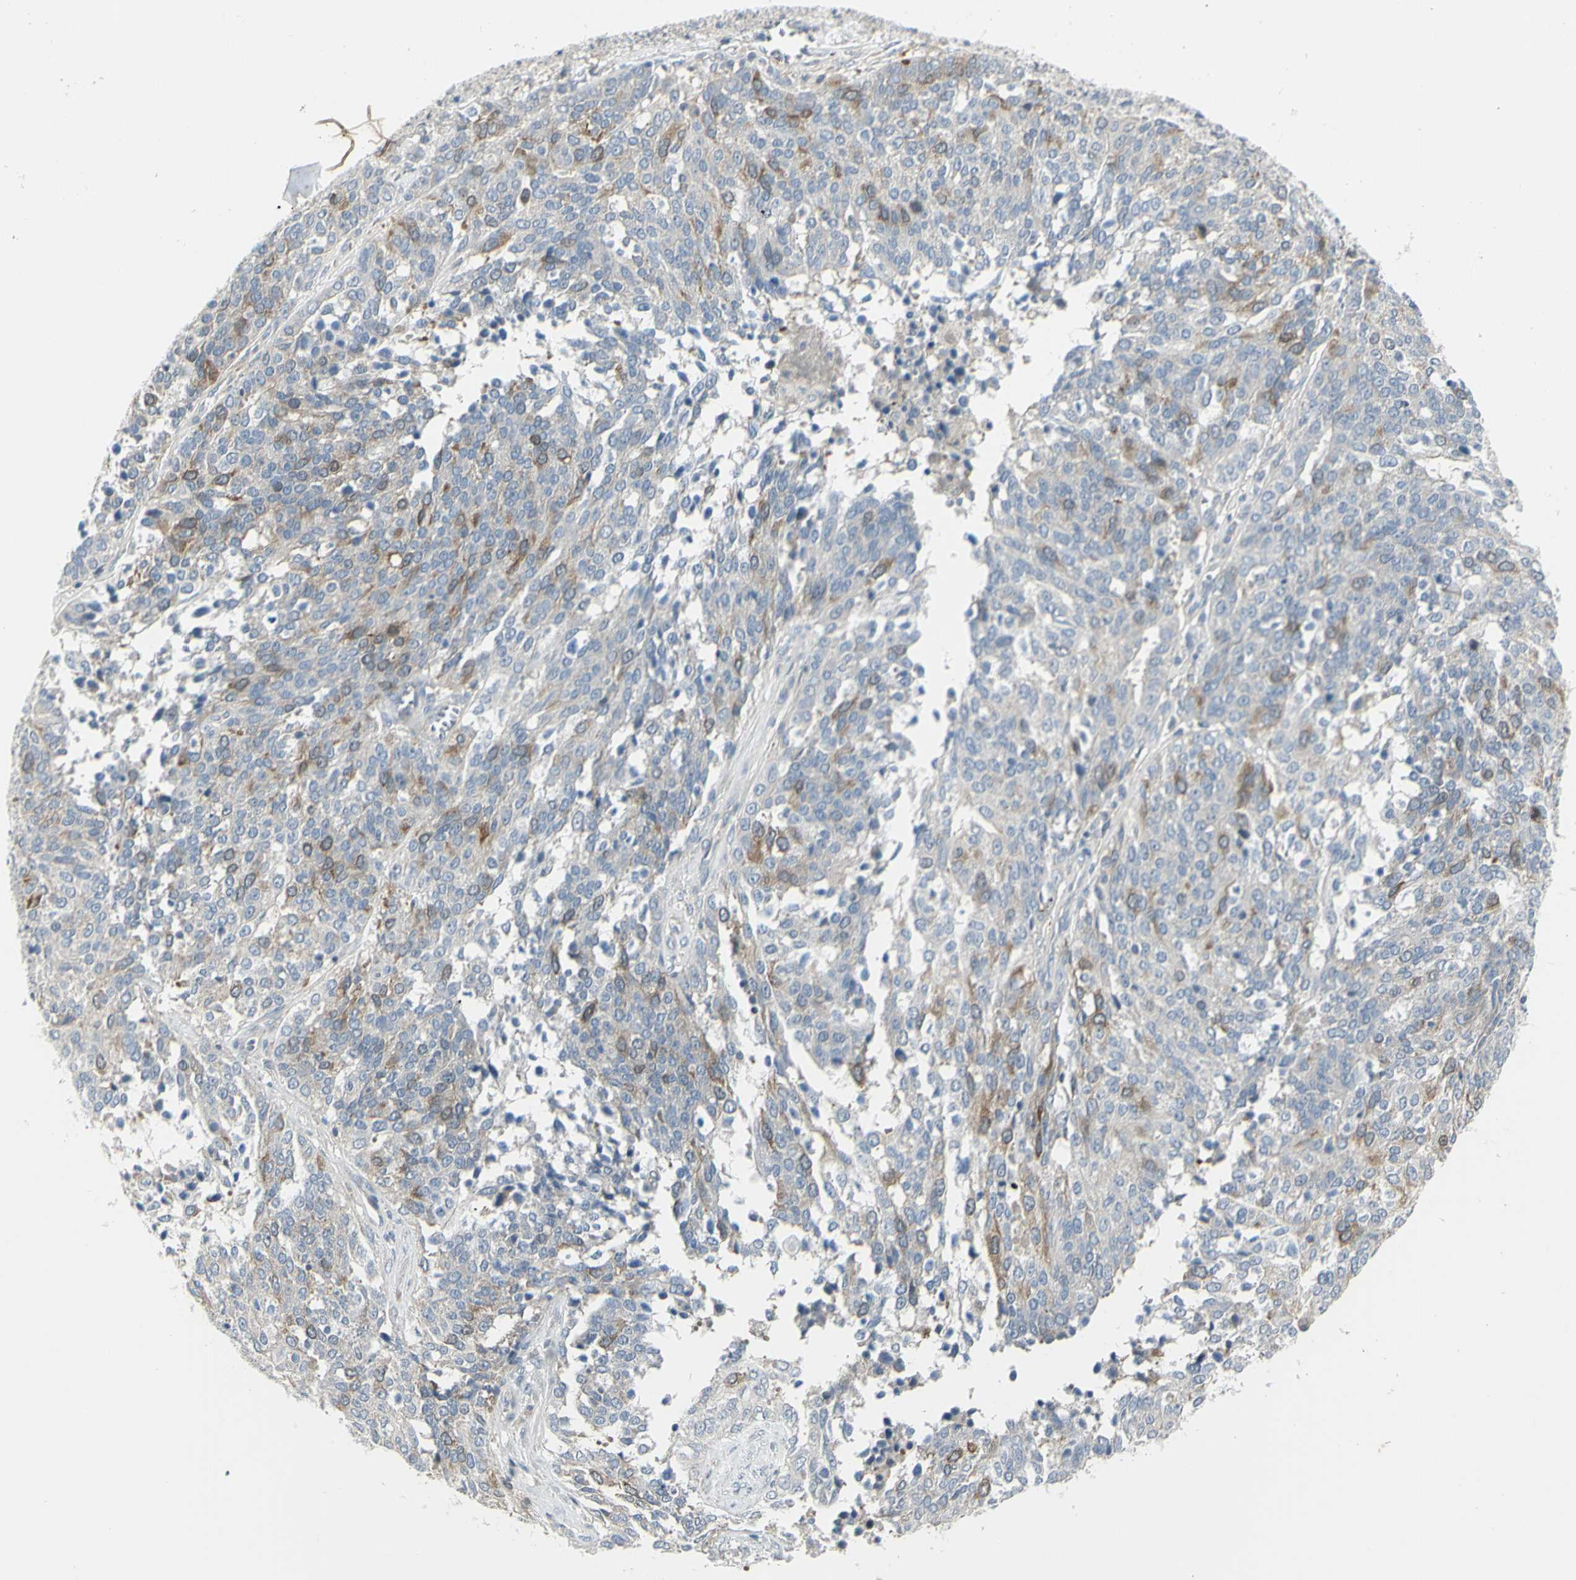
{"staining": {"intensity": "moderate", "quantity": "25%-75%", "location": "cytoplasmic/membranous"}, "tissue": "ovarian cancer", "cell_type": "Tumor cells", "image_type": "cancer", "snomed": [{"axis": "morphology", "description": "Cystadenocarcinoma, serous, NOS"}, {"axis": "topography", "description": "Ovary"}], "caption": "This micrograph shows immunohistochemistry (IHC) staining of human ovarian cancer (serous cystadenocarcinoma), with medium moderate cytoplasmic/membranous staining in approximately 25%-75% of tumor cells.", "gene": "CCNB2", "patient": {"sex": "female", "age": 44}}